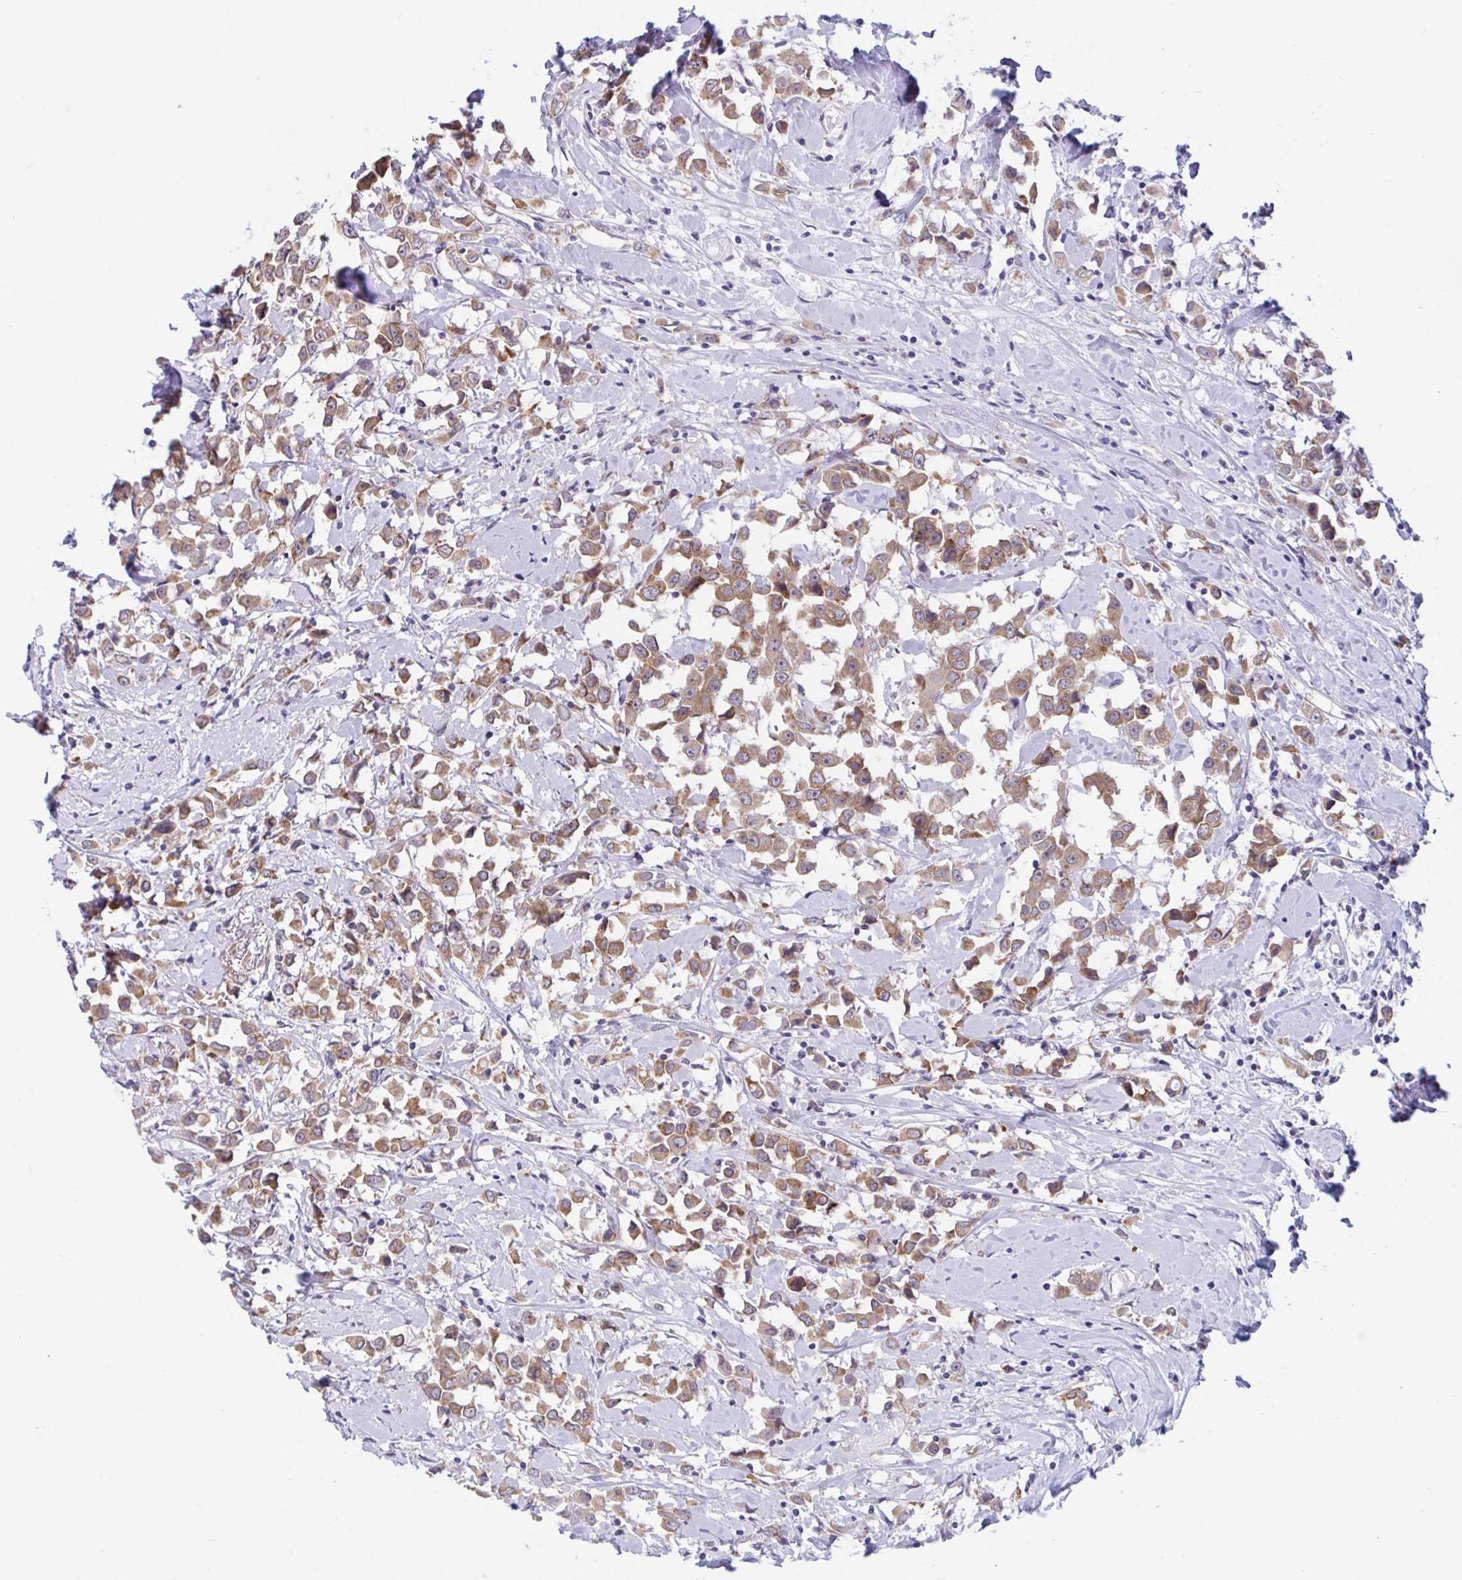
{"staining": {"intensity": "moderate", "quantity": ">75%", "location": "cytoplasmic/membranous"}, "tissue": "breast cancer", "cell_type": "Tumor cells", "image_type": "cancer", "snomed": [{"axis": "morphology", "description": "Duct carcinoma"}, {"axis": "topography", "description": "Breast"}], "caption": "The photomicrograph displays a brown stain indicating the presence of a protein in the cytoplasmic/membranous of tumor cells in breast cancer. (IHC, brightfield microscopy, high magnification).", "gene": "CAMLG", "patient": {"sex": "female", "age": 61}}